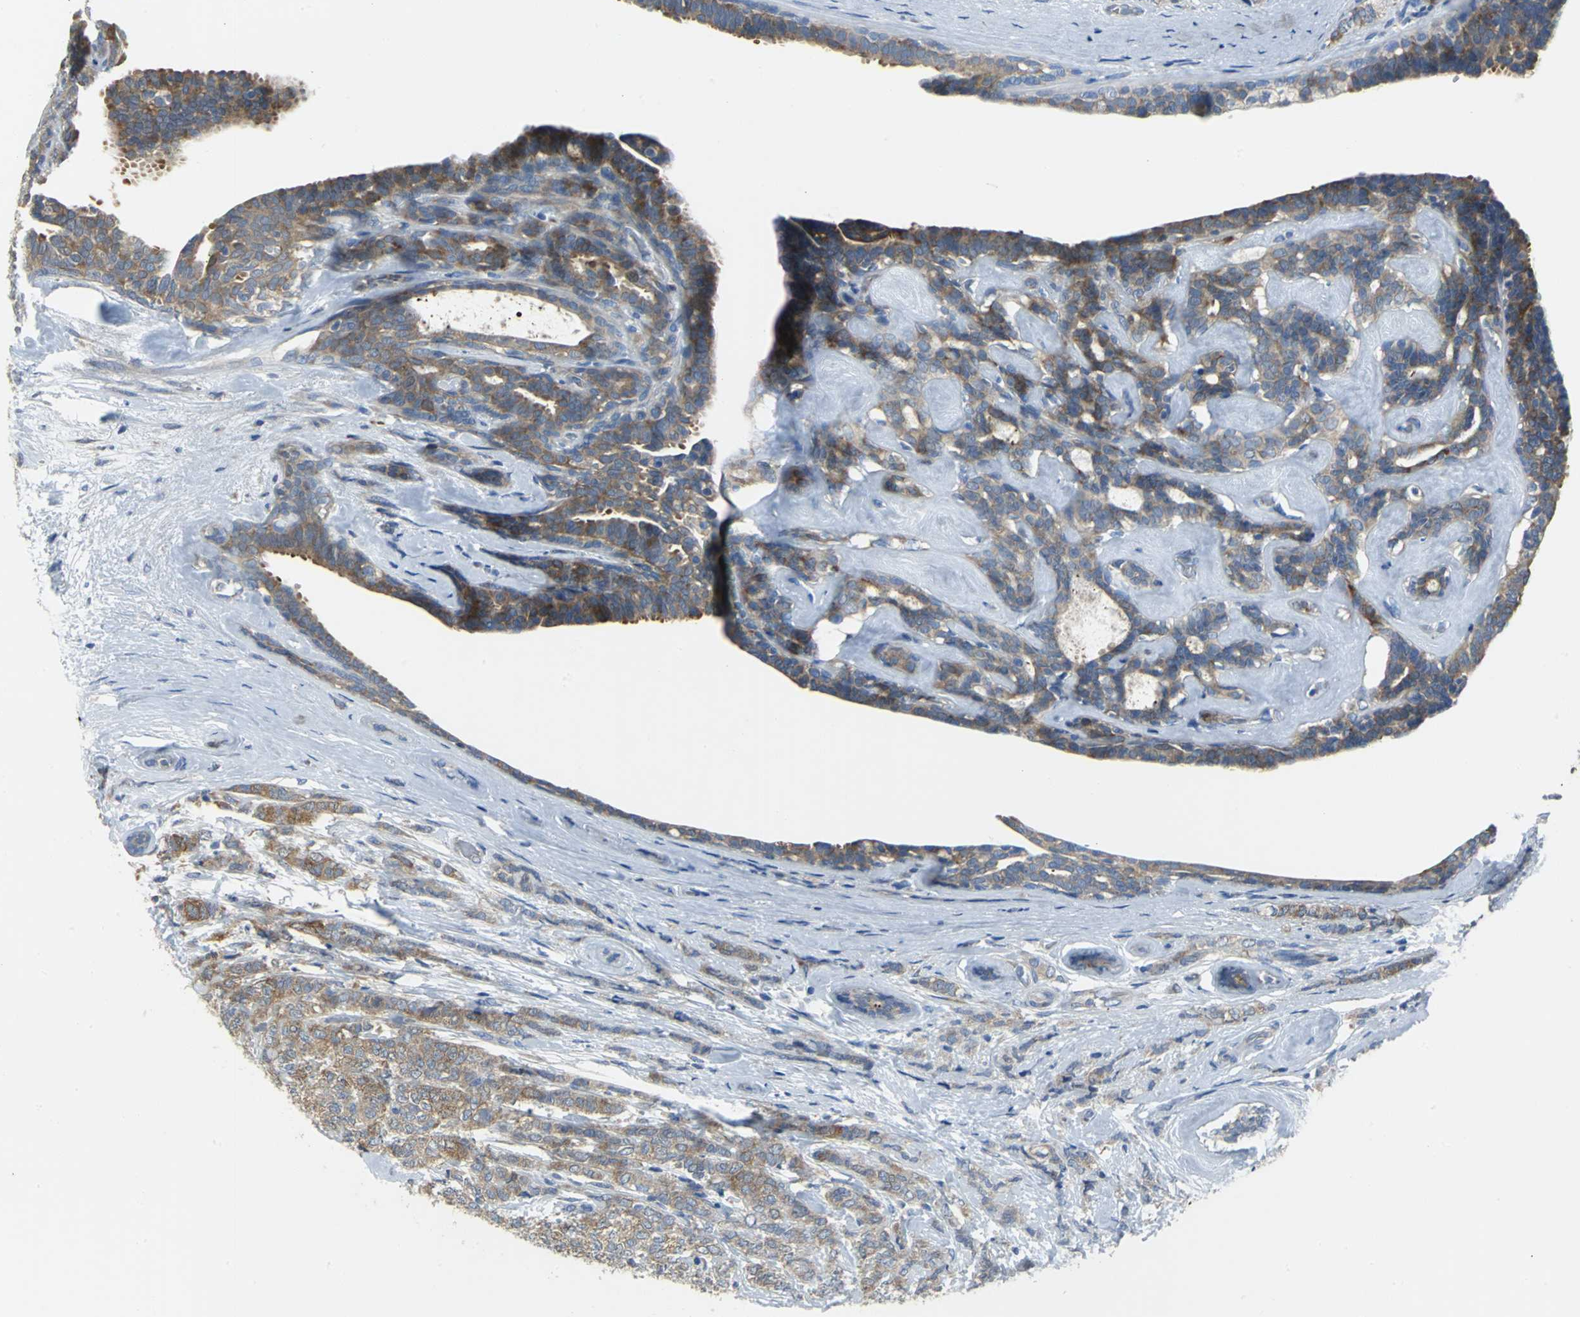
{"staining": {"intensity": "moderate", "quantity": ">75%", "location": "cytoplasmic/membranous"}, "tissue": "breast cancer", "cell_type": "Tumor cells", "image_type": "cancer", "snomed": [{"axis": "morphology", "description": "Lobular carcinoma"}, {"axis": "topography", "description": "Breast"}], "caption": "Immunohistochemistry (IHC) micrograph of breast lobular carcinoma stained for a protein (brown), which demonstrates medium levels of moderate cytoplasmic/membranous positivity in approximately >75% of tumor cells.", "gene": "EIF5A", "patient": {"sex": "female", "age": 60}}